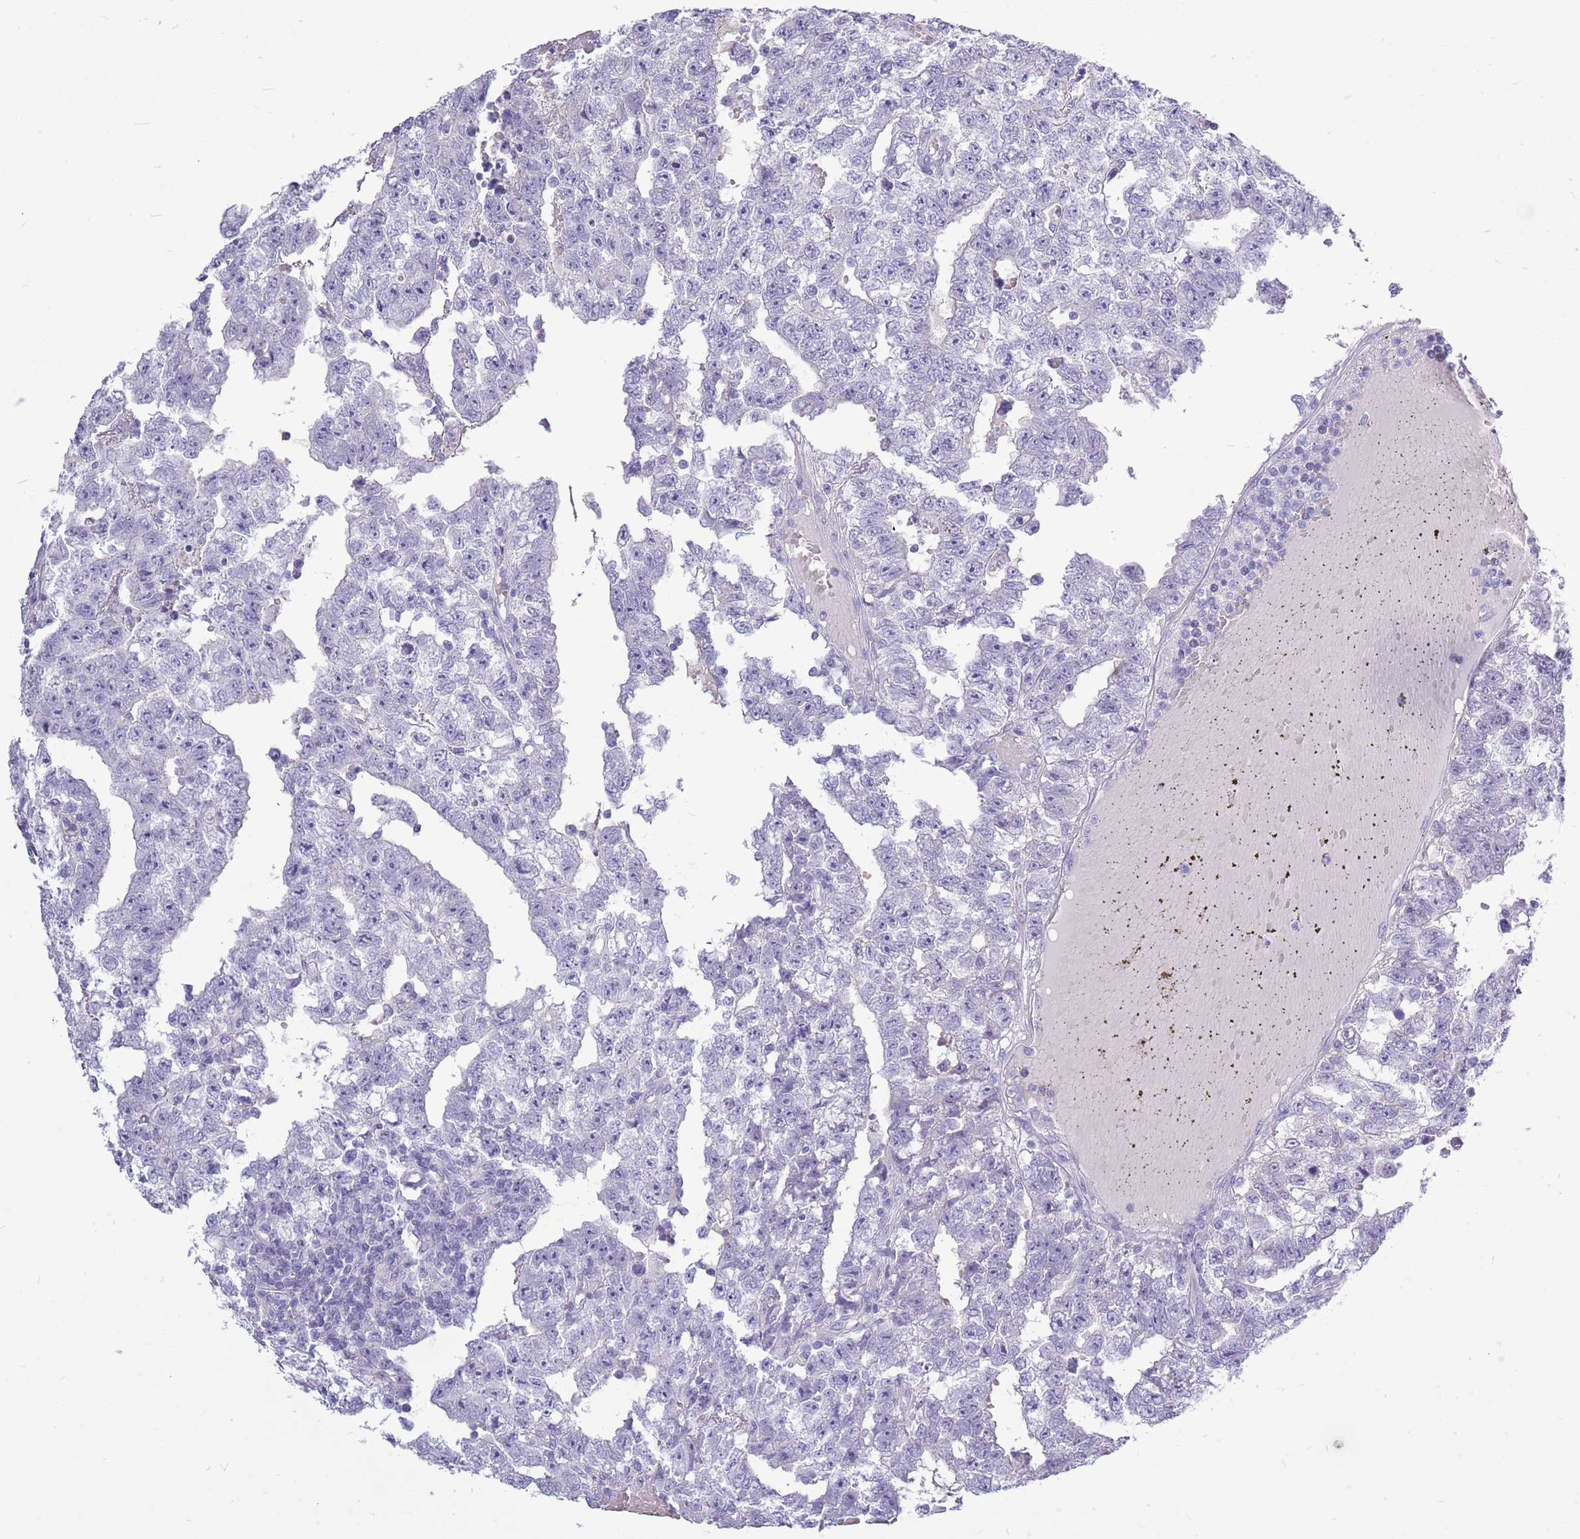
{"staining": {"intensity": "negative", "quantity": "none", "location": "none"}, "tissue": "testis cancer", "cell_type": "Tumor cells", "image_type": "cancer", "snomed": [{"axis": "morphology", "description": "Carcinoma, Embryonal, NOS"}, {"axis": "topography", "description": "Testis"}], "caption": "IHC histopathology image of human testis cancer stained for a protein (brown), which shows no staining in tumor cells.", "gene": "ZNF425", "patient": {"sex": "male", "age": 25}}